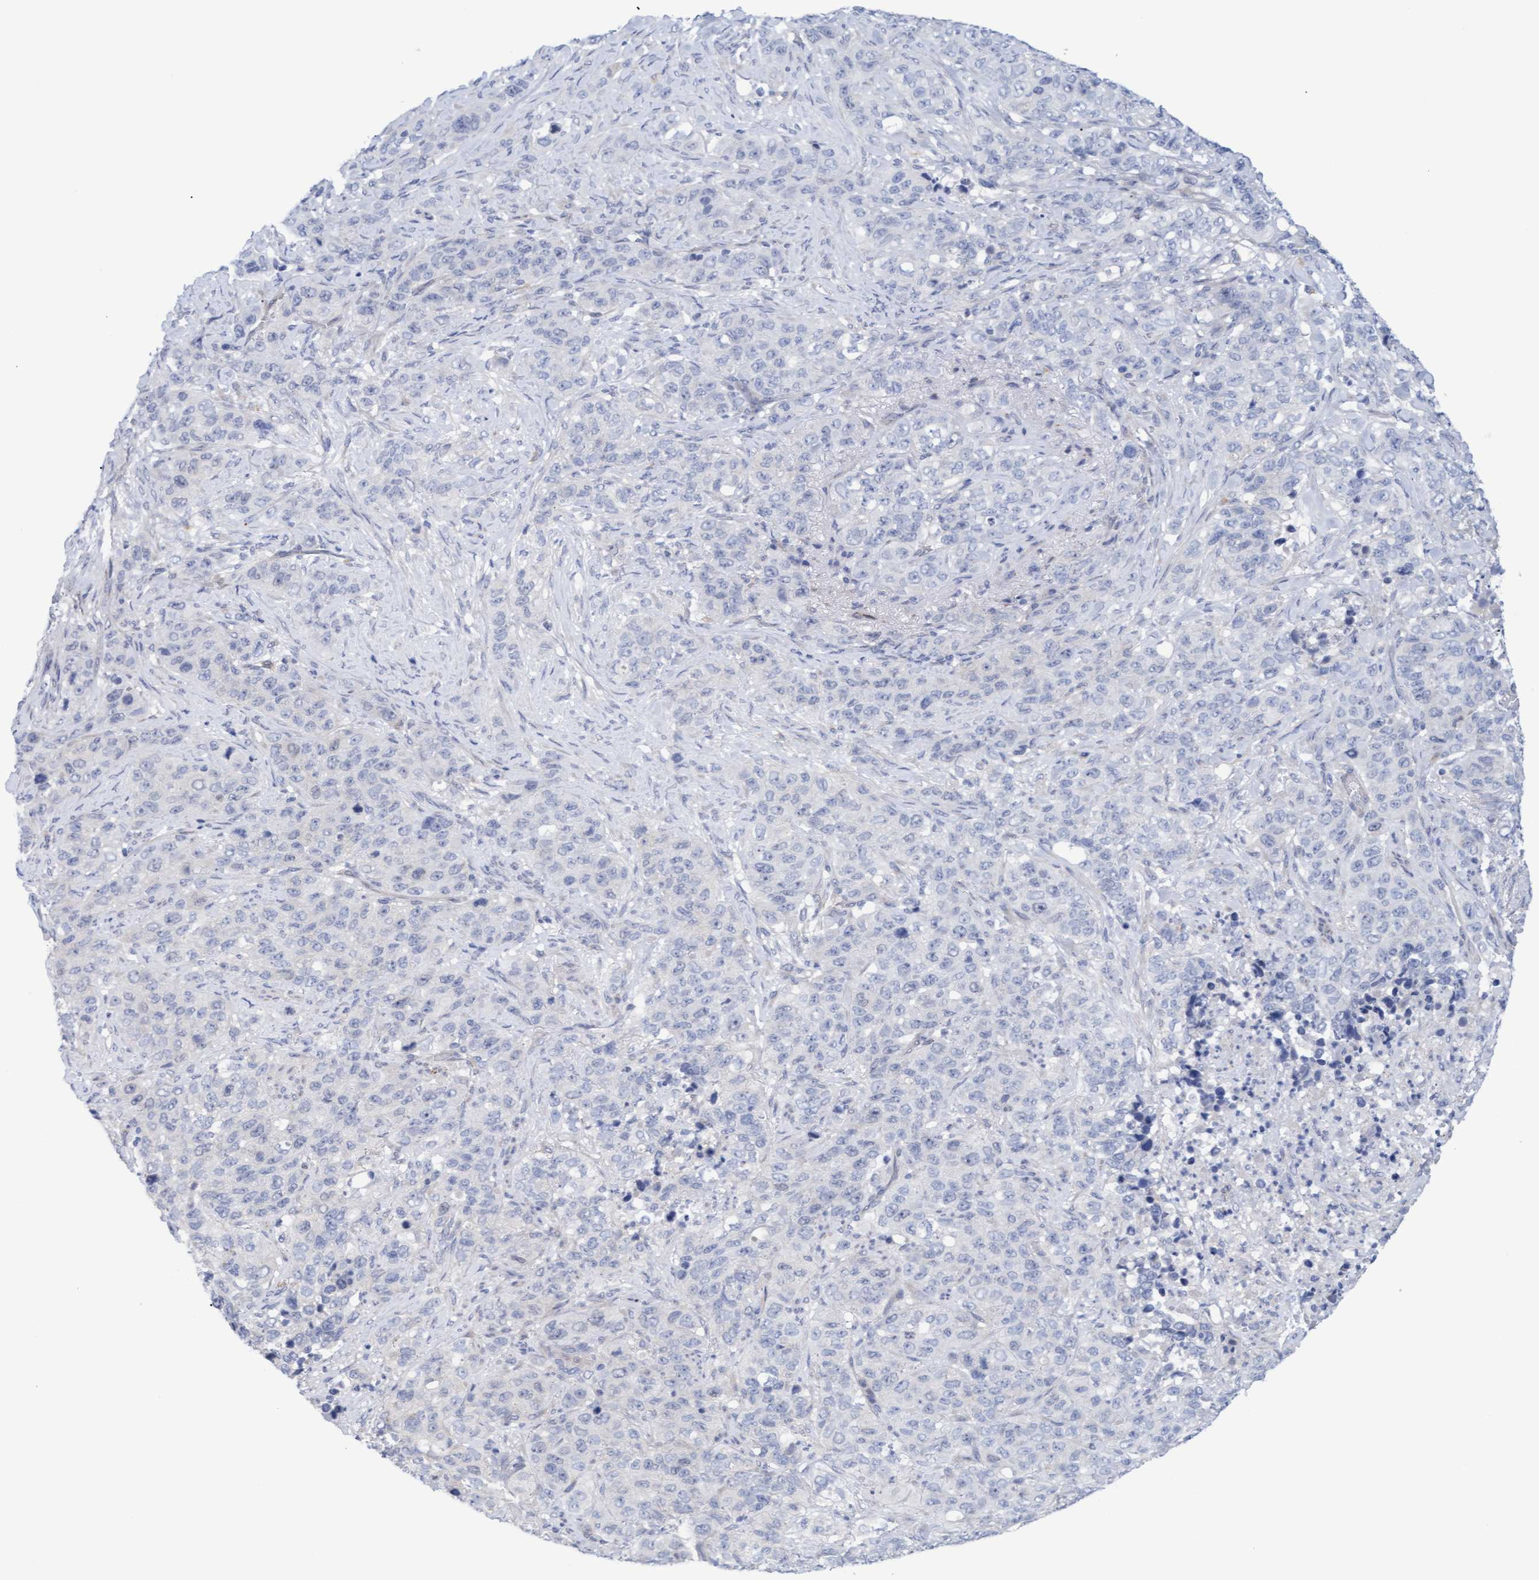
{"staining": {"intensity": "negative", "quantity": "none", "location": "none"}, "tissue": "stomach cancer", "cell_type": "Tumor cells", "image_type": "cancer", "snomed": [{"axis": "morphology", "description": "Adenocarcinoma, NOS"}, {"axis": "topography", "description": "Stomach"}], "caption": "Stomach cancer (adenocarcinoma) stained for a protein using IHC demonstrates no positivity tumor cells.", "gene": "STXBP1", "patient": {"sex": "male", "age": 48}}